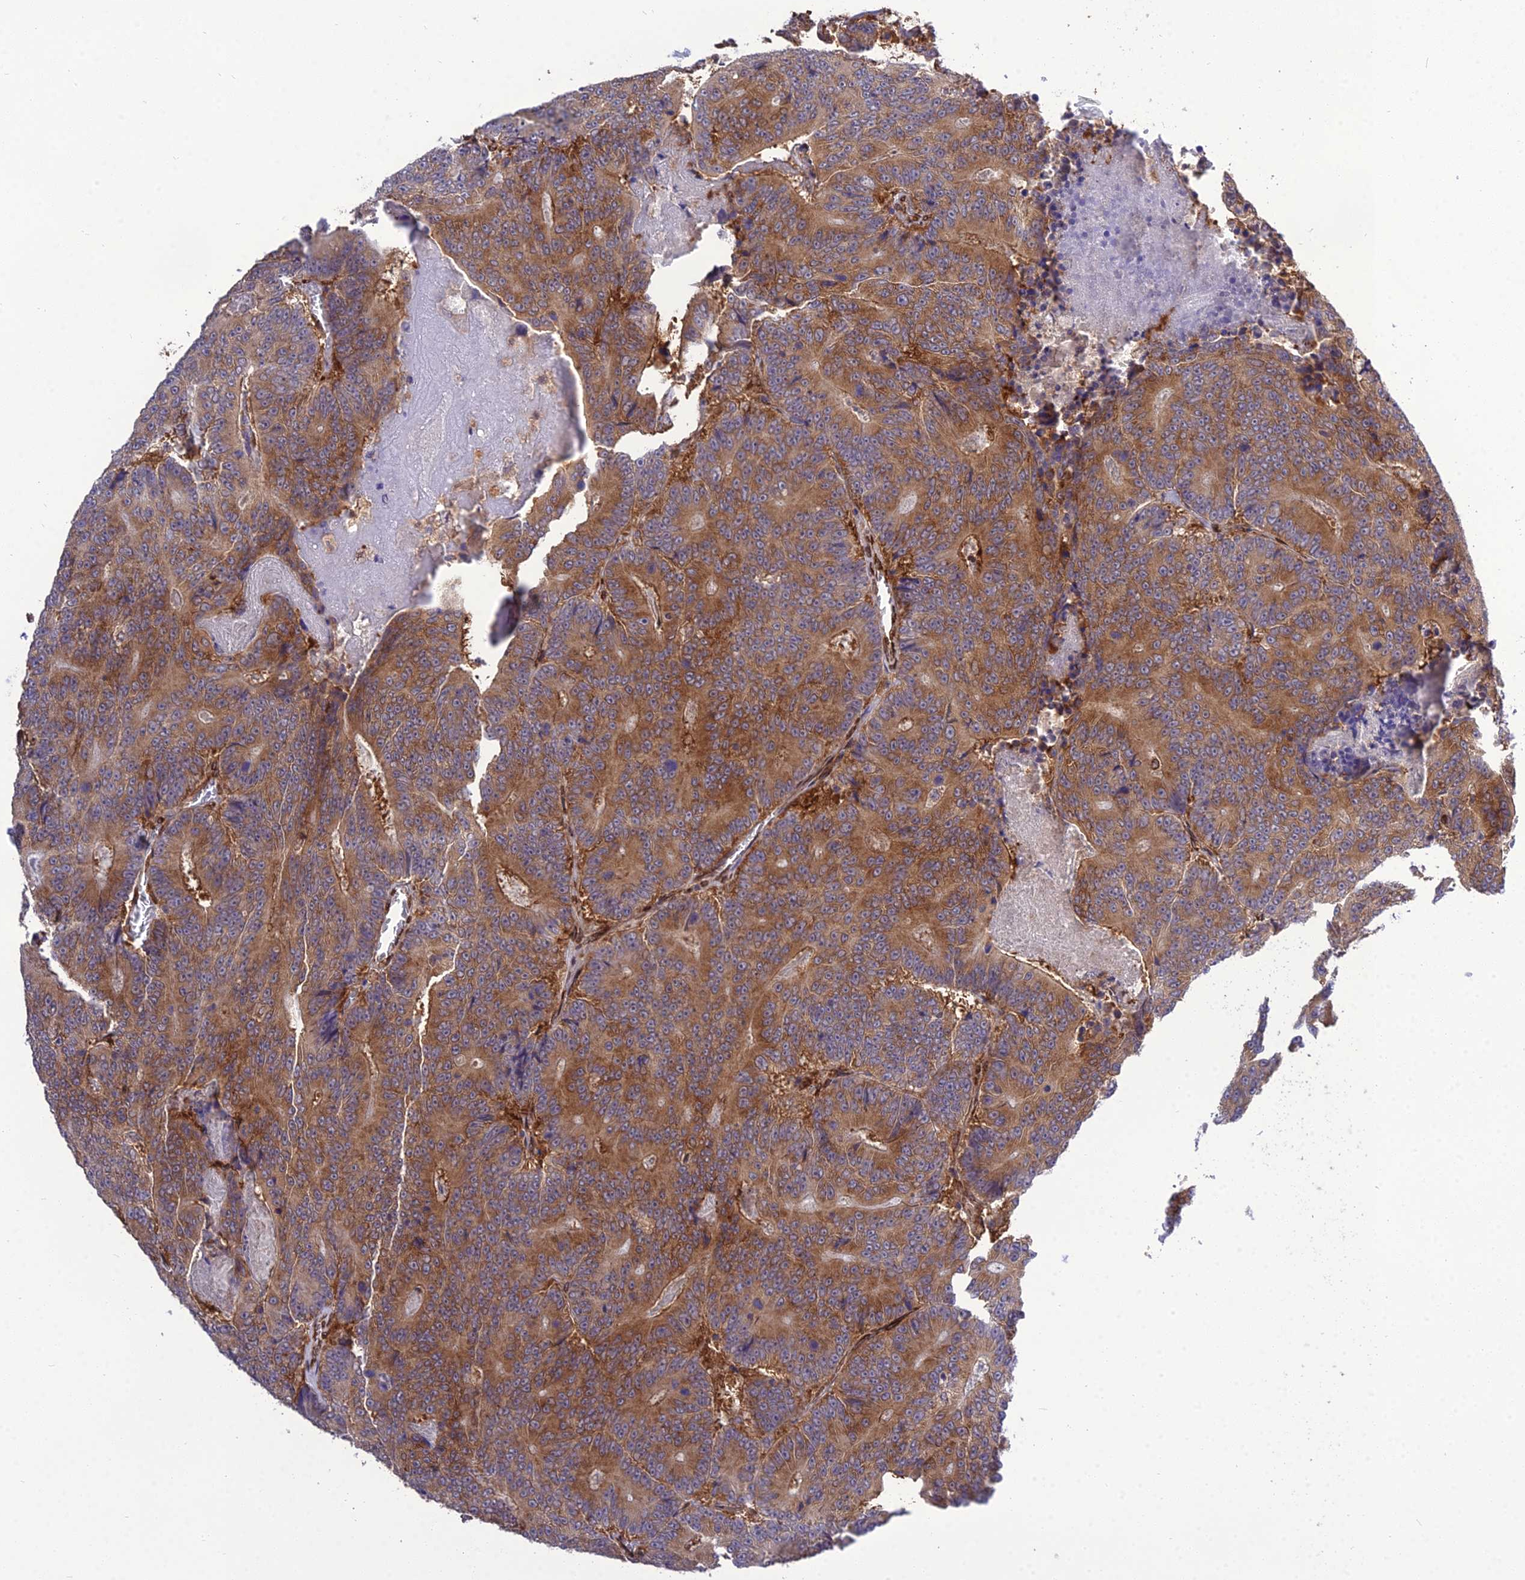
{"staining": {"intensity": "strong", "quantity": ">75%", "location": "cytoplasmic/membranous"}, "tissue": "colorectal cancer", "cell_type": "Tumor cells", "image_type": "cancer", "snomed": [{"axis": "morphology", "description": "Adenocarcinoma, NOS"}, {"axis": "topography", "description": "Colon"}], "caption": "The image displays staining of colorectal adenocarcinoma, revealing strong cytoplasmic/membranous protein staining (brown color) within tumor cells. Nuclei are stained in blue.", "gene": "DHCR7", "patient": {"sex": "male", "age": 83}}